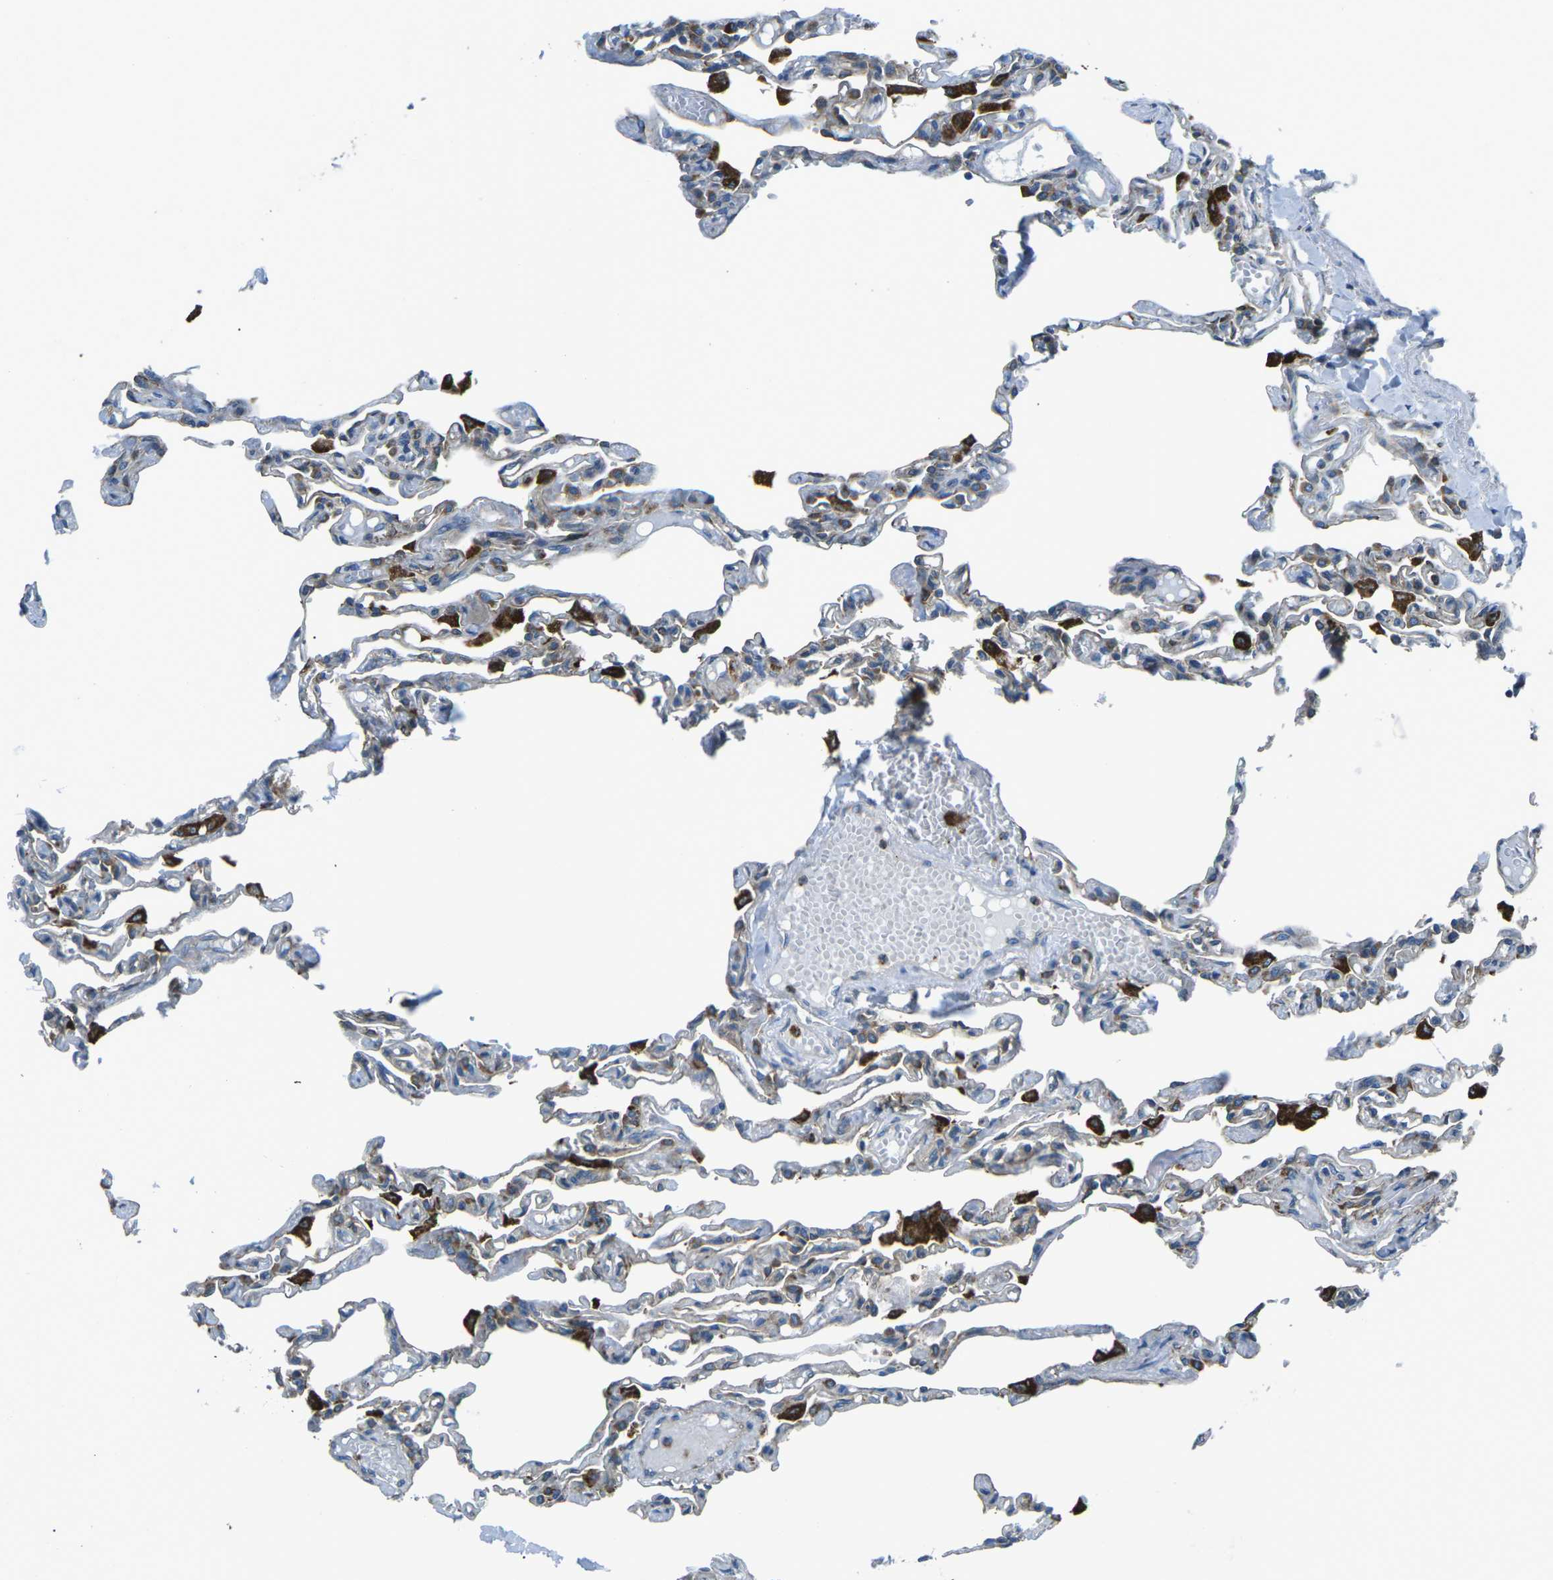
{"staining": {"intensity": "weak", "quantity": "25%-75%", "location": "cytoplasmic/membranous"}, "tissue": "lung", "cell_type": "Alveolar cells", "image_type": "normal", "snomed": [{"axis": "morphology", "description": "Normal tissue, NOS"}, {"axis": "topography", "description": "Lung"}], "caption": "A high-resolution image shows IHC staining of normal lung, which displays weak cytoplasmic/membranous expression in about 25%-75% of alveolar cells.", "gene": "CDK17", "patient": {"sex": "male", "age": 21}}